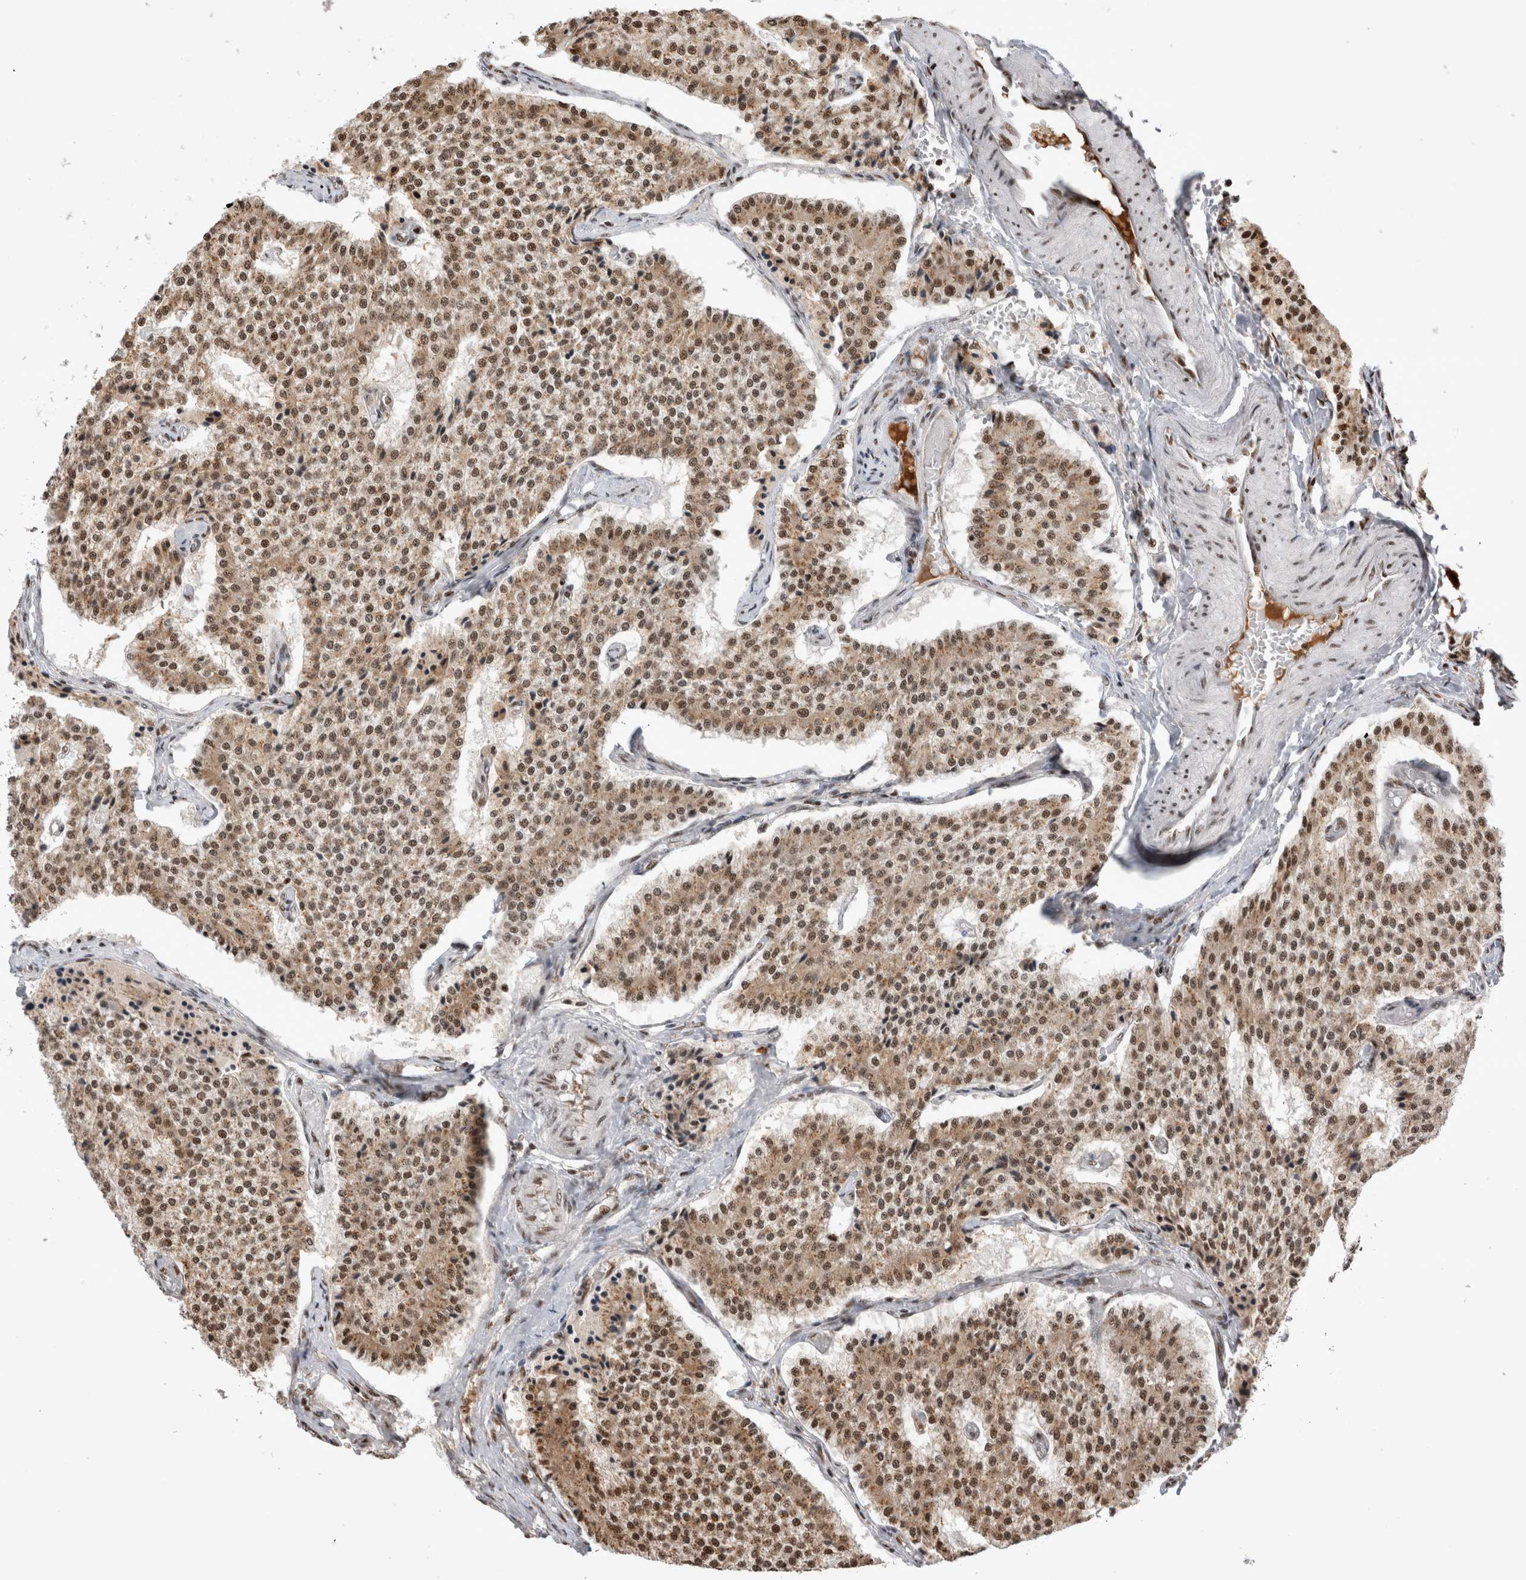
{"staining": {"intensity": "moderate", "quantity": ">75%", "location": "cytoplasmic/membranous,nuclear"}, "tissue": "carcinoid", "cell_type": "Tumor cells", "image_type": "cancer", "snomed": [{"axis": "morphology", "description": "Carcinoid, malignant, NOS"}, {"axis": "topography", "description": "Colon"}], "caption": "Immunohistochemistry of human carcinoid demonstrates medium levels of moderate cytoplasmic/membranous and nuclear expression in about >75% of tumor cells. (DAB = brown stain, brightfield microscopy at high magnification).", "gene": "EYA2", "patient": {"sex": "female", "age": 52}}